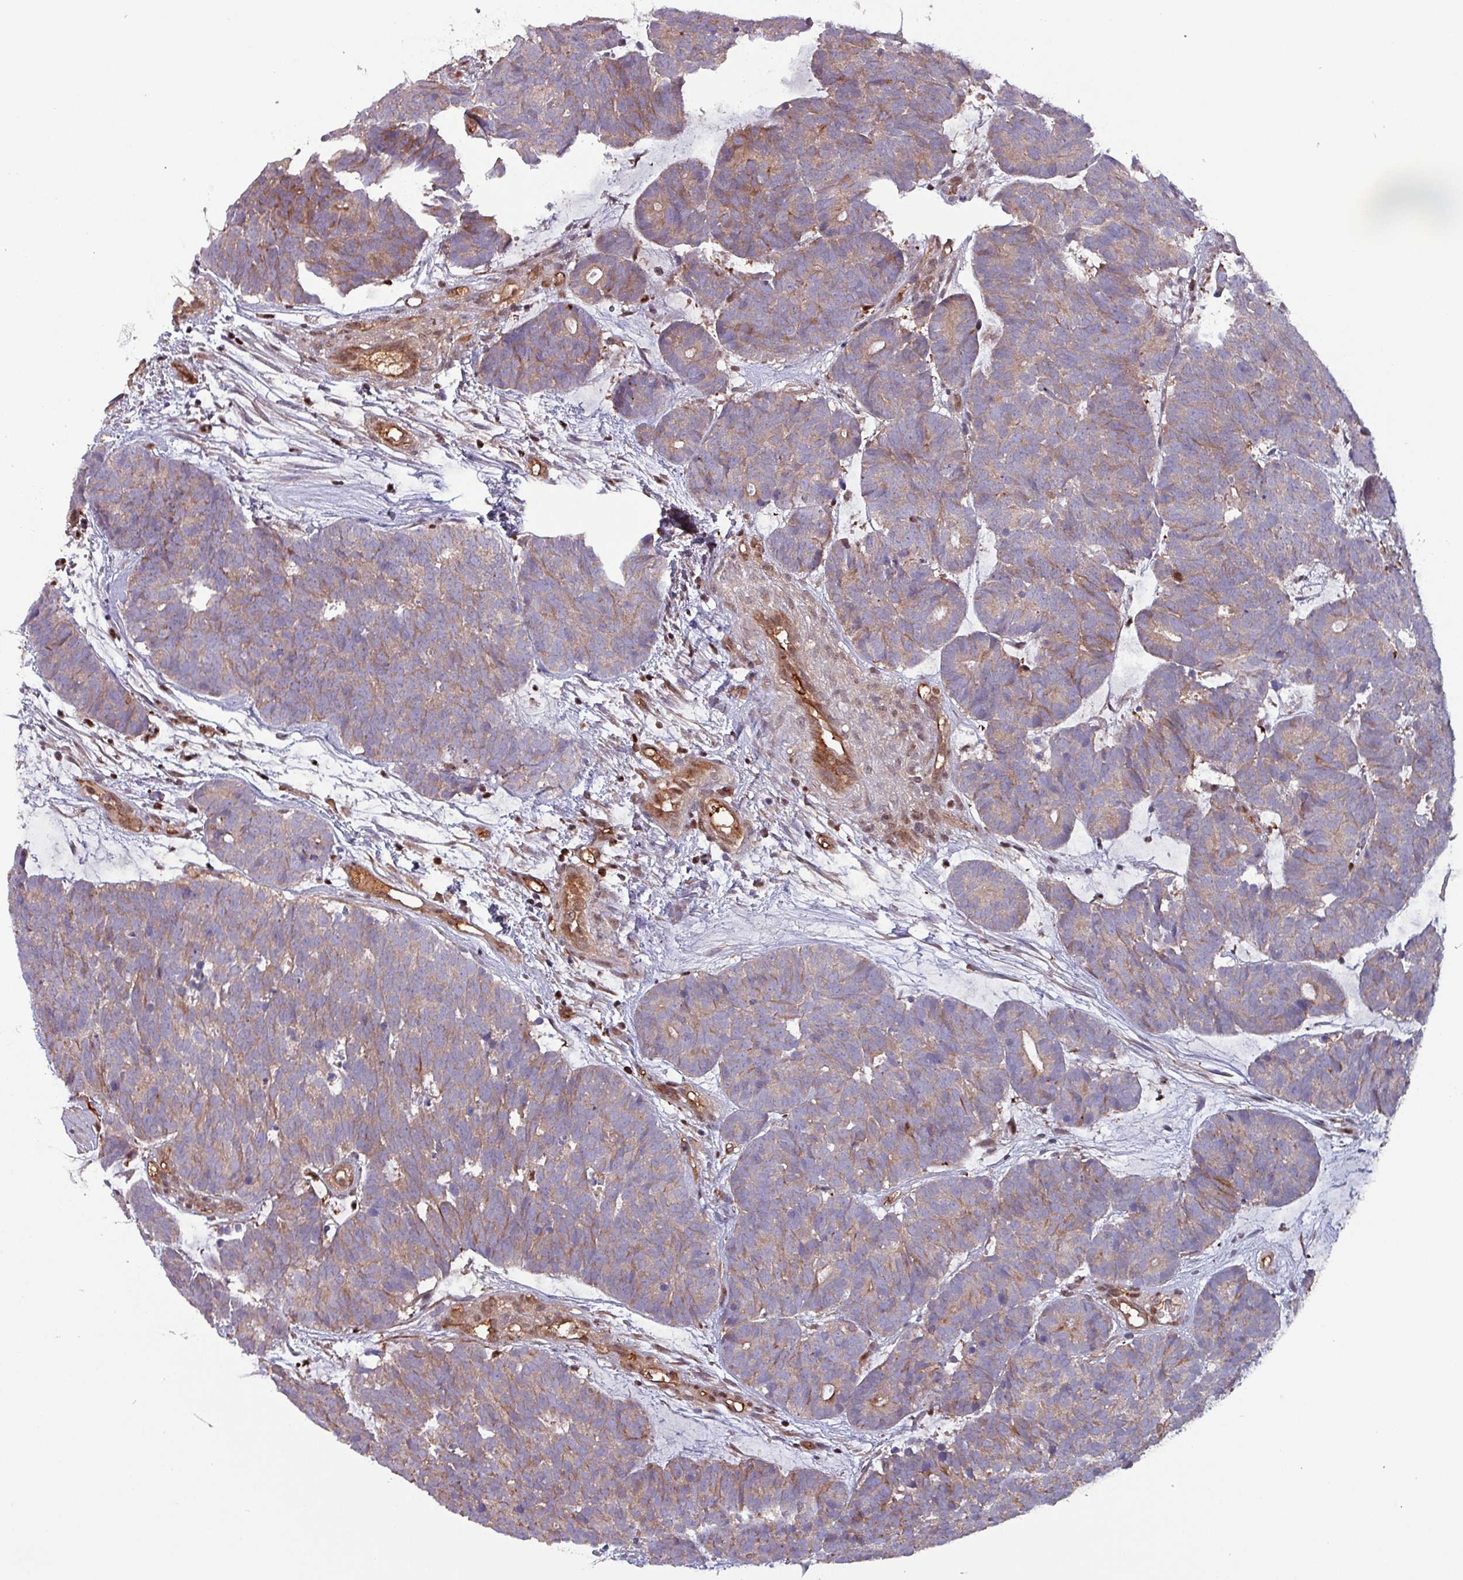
{"staining": {"intensity": "weak", "quantity": "25%-75%", "location": "cytoplasmic/membranous"}, "tissue": "head and neck cancer", "cell_type": "Tumor cells", "image_type": "cancer", "snomed": [{"axis": "morphology", "description": "Adenocarcinoma, NOS"}, {"axis": "topography", "description": "Head-Neck"}], "caption": "DAB immunohistochemical staining of human adenocarcinoma (head and neck) exhibits weak cytoplasmic/membranous protein positivity in about 25%-75% of tumor cells.", "gene": "PSMB8", "patient": {"sex": "female", "age": 81}}